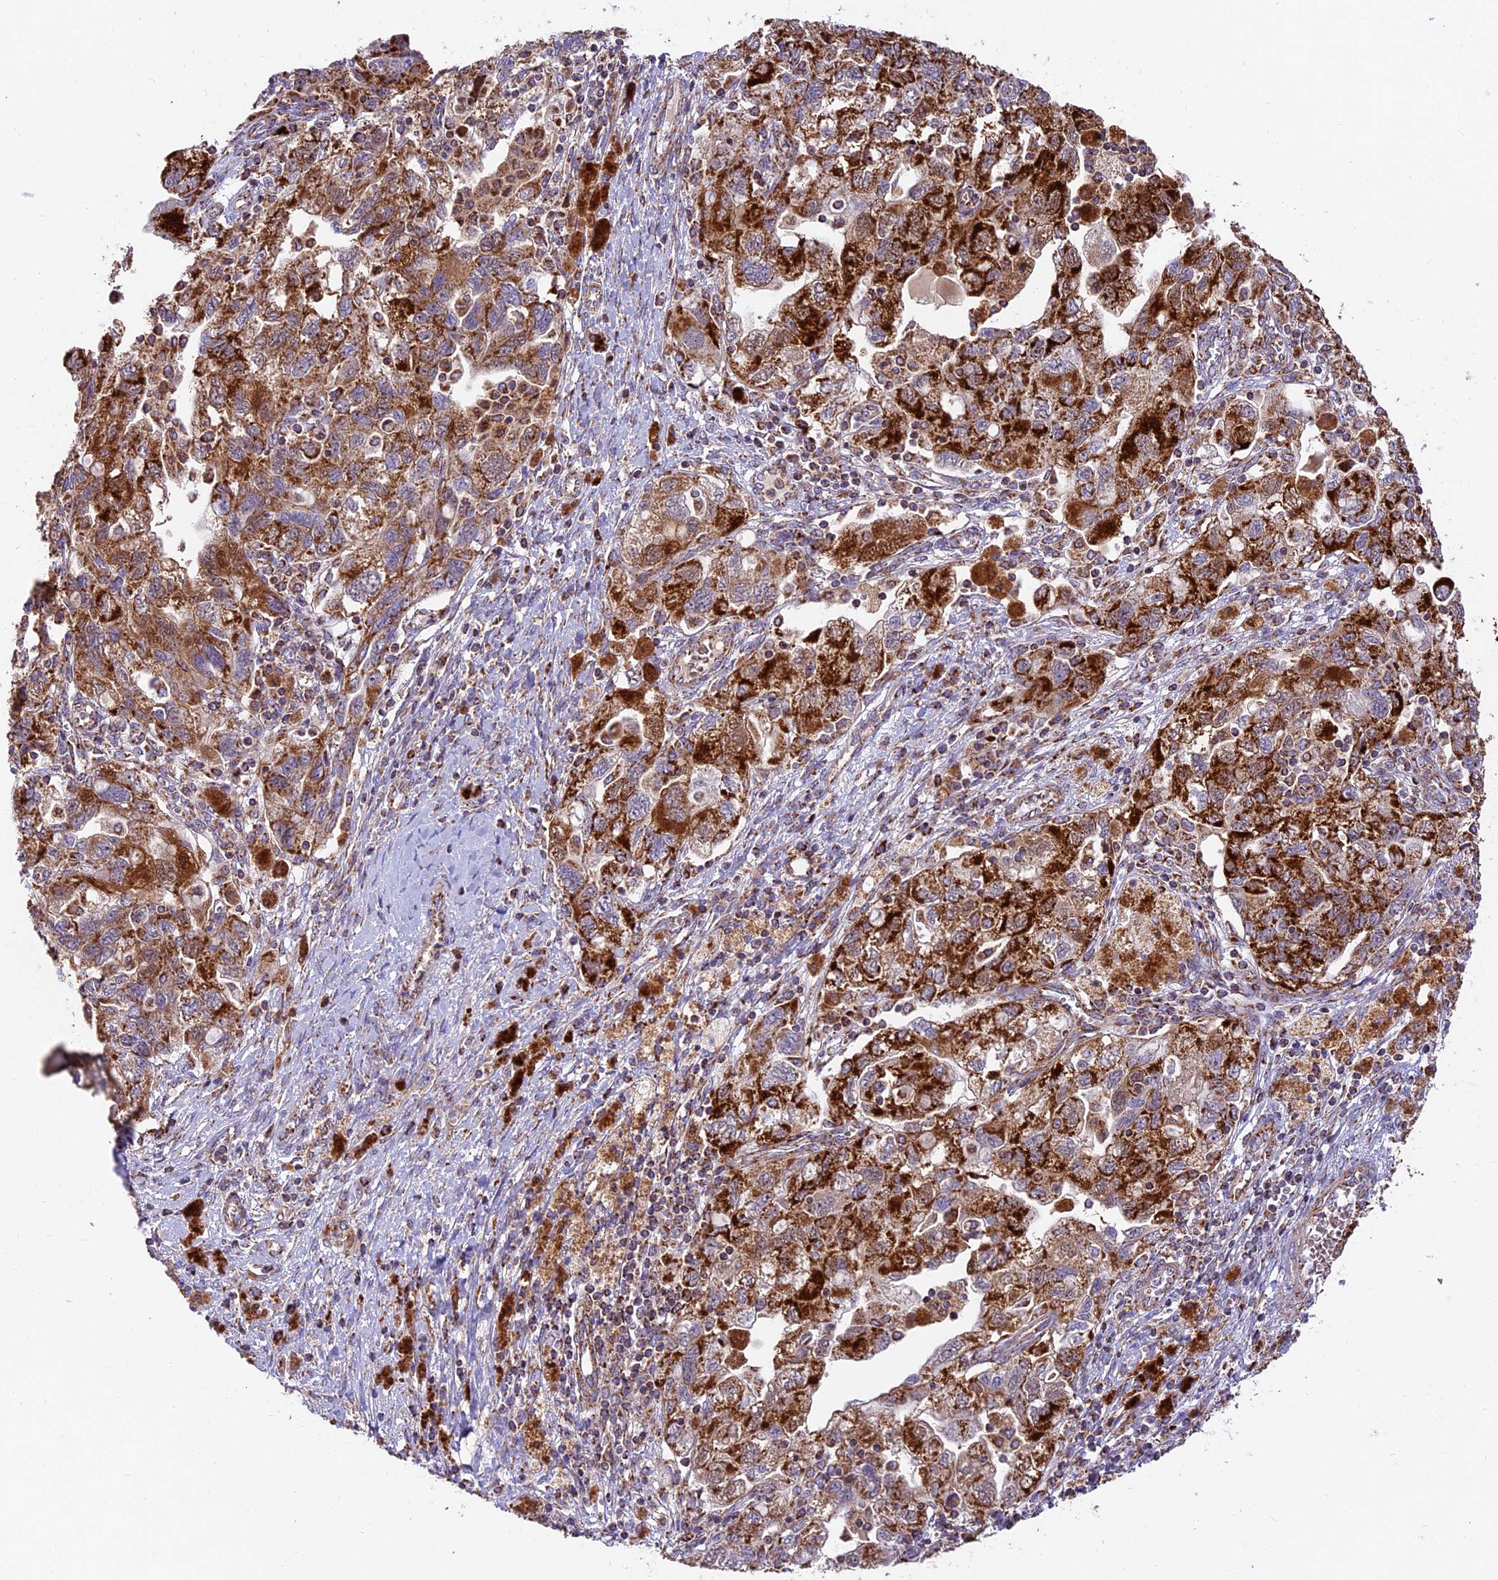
{"staining": {"intensity": "strong", "quantity": ">75%", "location": "cytoplasmic/membranous"}, "tissue": "ovarian cancer", "cell_type": "Tumor cells", "image_type": "cancer", "snomed": [{"axis": "morphology", "description": "Carcinoma, NOS"}, {"axis": "morphology", "description": "Cystadenocarcinoma, serous, NOS"}, {"axis": "topography", "description": "Ovary"}], "caption": "IHC histopathology image of ovarian cancer stained for a protein (brown), which exhibits high levels of strong cytoplasmic/membranous positivity in approximately >75% of tumor cells.", "gene": "NDUFA8", "patient": {"sex": "female", "age": 69}}